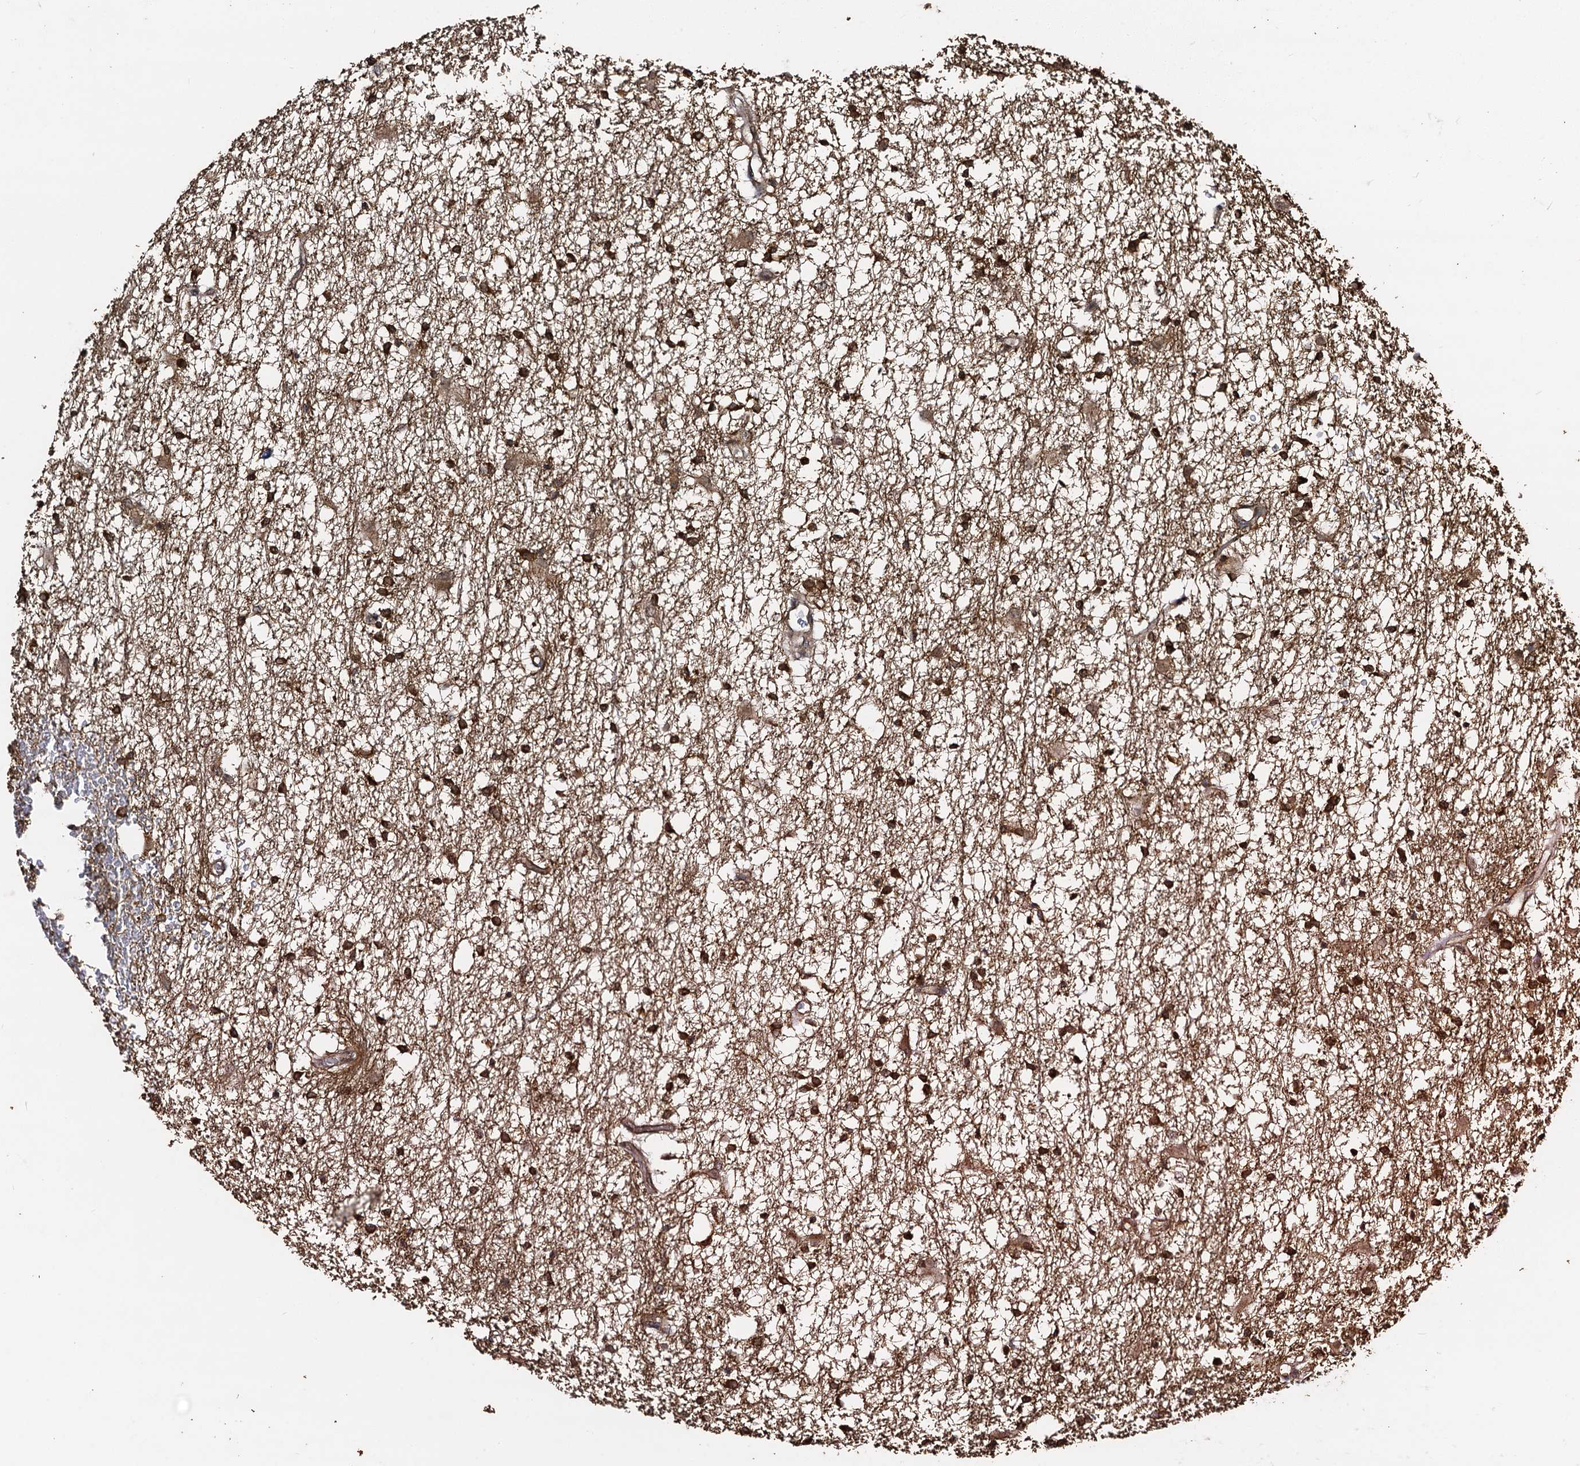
{"staining": {"intensity": "strong", "quantity": ">75%", "location": "cytoplasmic/membranous"}, "tissue": "glioma", "cell_type": "Tumor cells", "image_type": "cancer", "snomed": [{"axis": "morphology", "description": "Glioma, malignant, High grade"}, {"axis": "topography", "description": "Brain"}], "caption": "Protein staining of glioma tissue exhibits strong cytoplasmic/membranous expression in about >75% of tumor cells. Immunohistochemistry (ihc) stains the protein of interest in brown and the nuclei are stained blue.", "gene": "KXD1", "patient": {"sex": "male", "age": 77}}